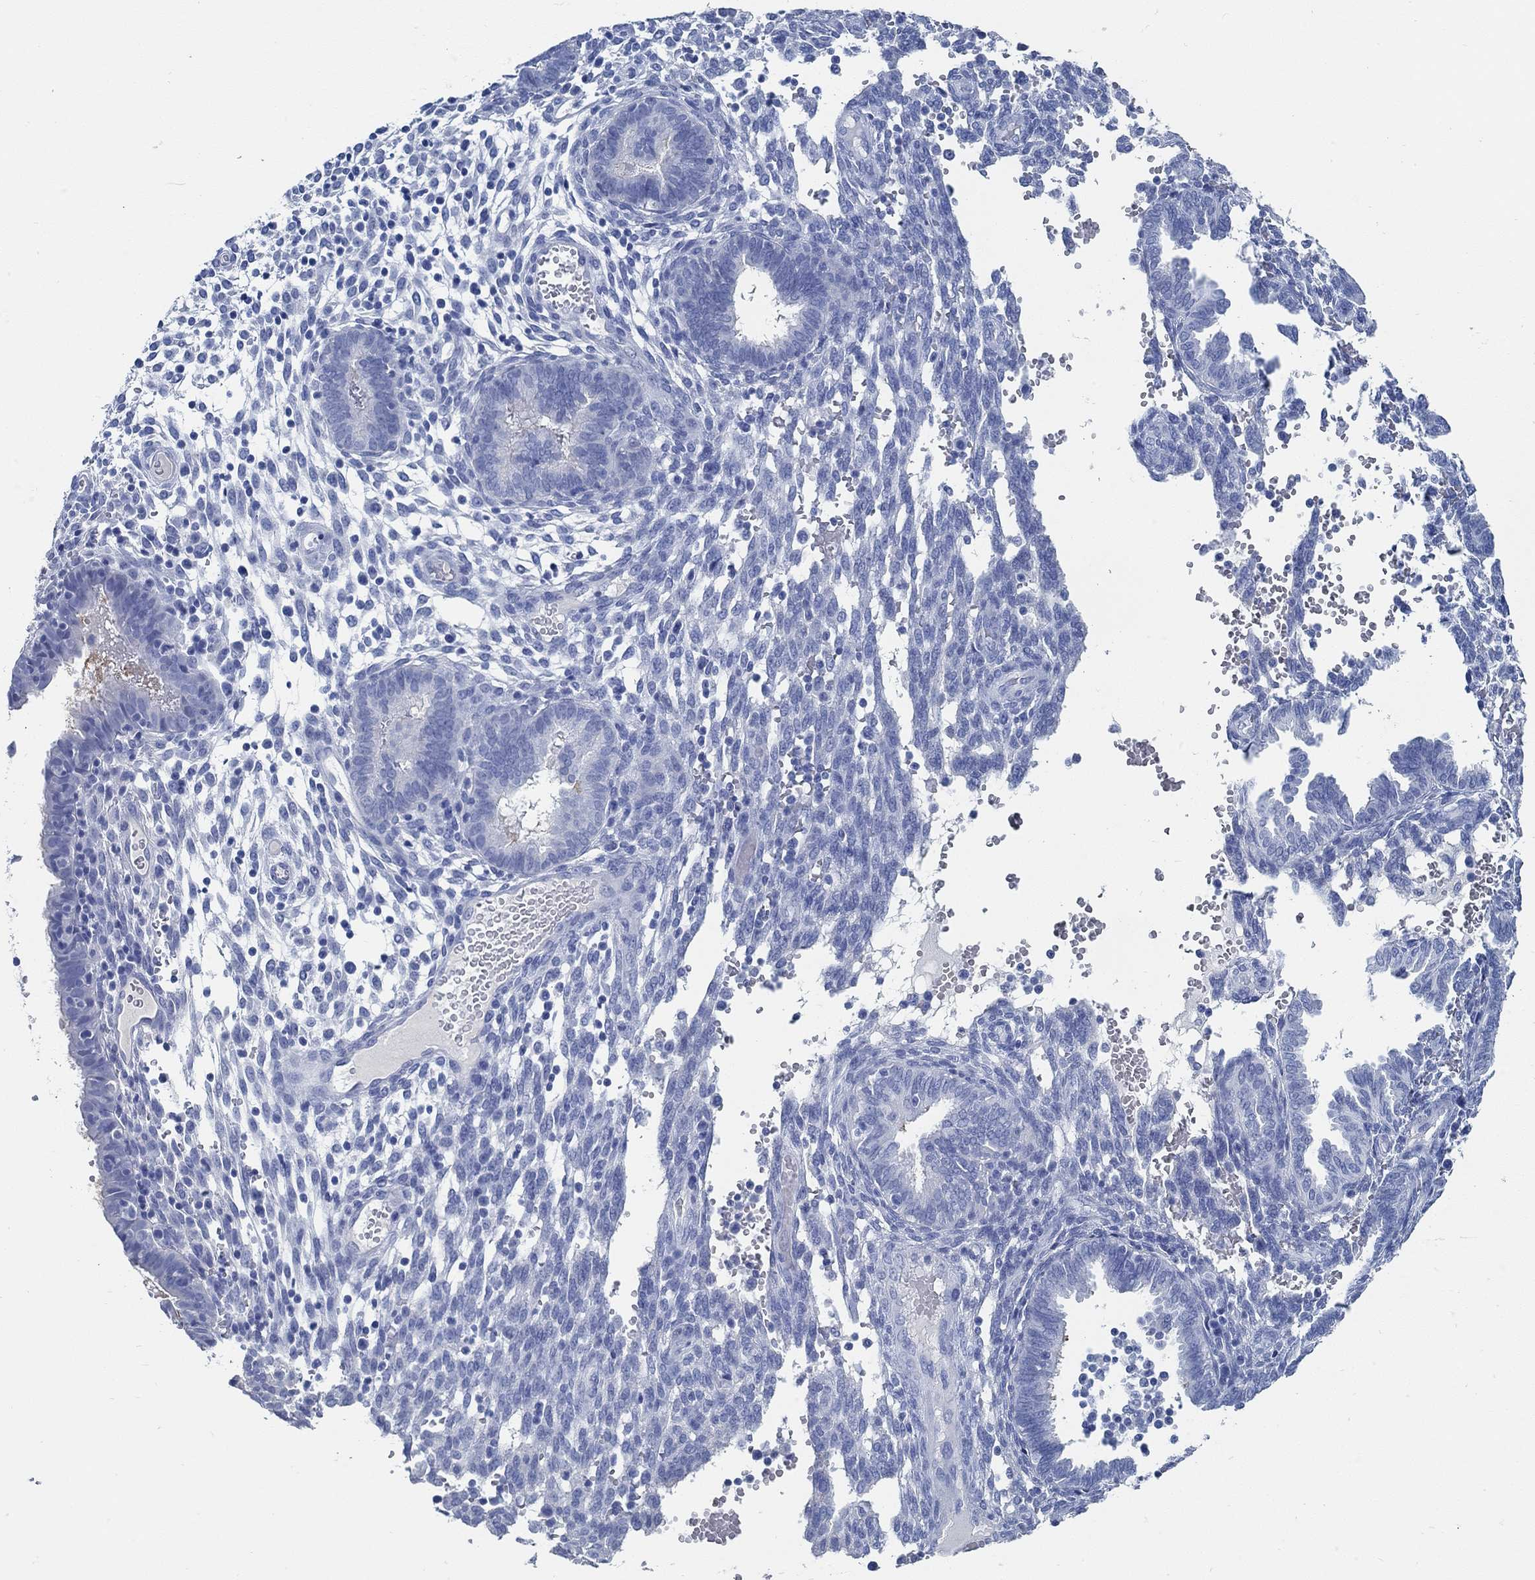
{"staining": {"intensity": "negative", "quantity": "none", "location": "none"}, "tissue": "endometrium", "cell_type": "Cells in endometrial stroma", "image_type": "normal", "snomed": [{"axis": "morphology", "description": "Normal tissue, NOS"}, {"axis": "topography", "description": "Endometrium"}], "caption": "DAB (3,3'-diaminobenzidine) immunohistochemical staining of unremarkable human endometrium exhibits no significant staining in cells in endometrial stroma. The staining was performed using DAB (3,3'-diaminobenzidine) to visualize the protein expression in brown, while the nuclei were stained in blue with hematoxylin (Magnification: 20x).", "gene": "SLC45A1", "patient": {"sex": "female", "age": 42}}